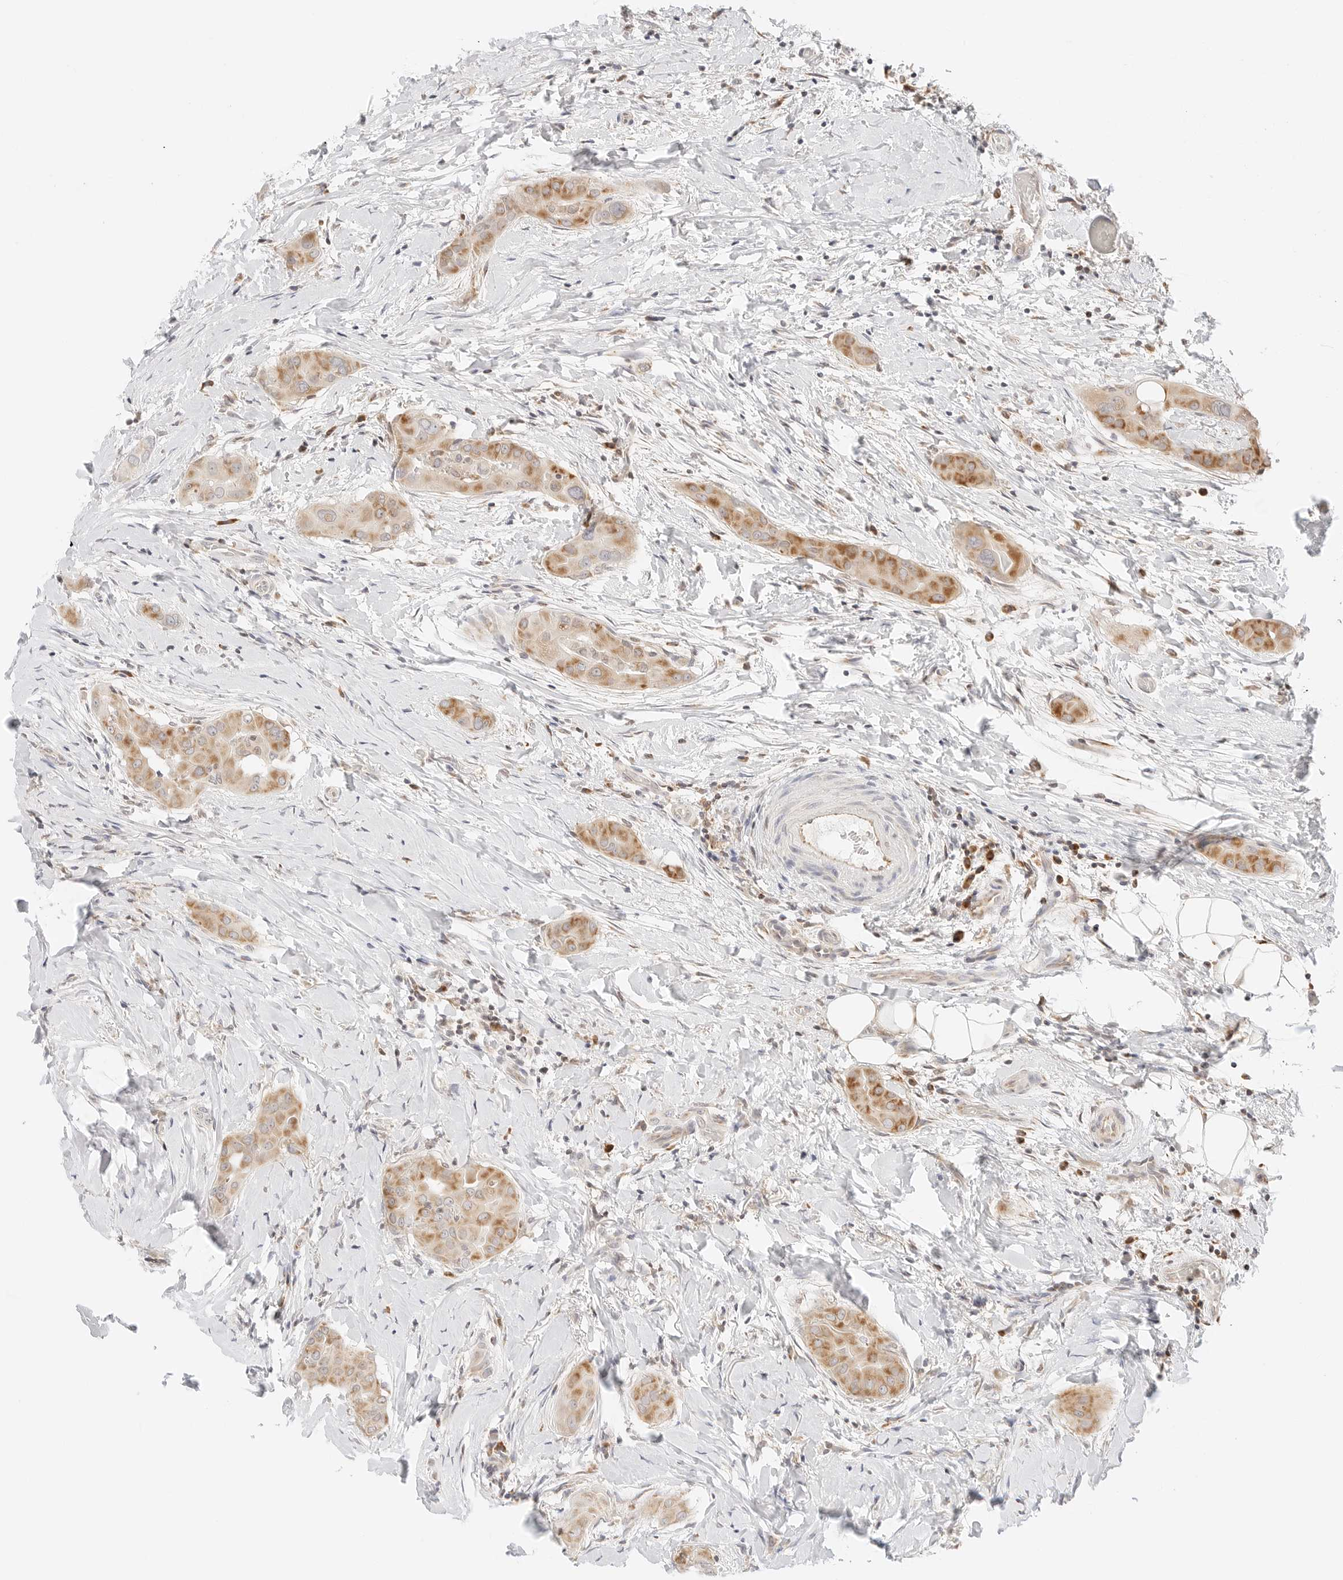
{"staining": {"intensity": "moderate", "quantity": ">75%", "location": "cytoplasmic/membranous"}, "tissue": "thyroid cancer", "cell_type": "Tumor cells", "image_type": "cancer", "snomed": [{"axis": "morphology", "description": "Papillary adenocarcinoma, NOS"}, {"axis": "topography", "description": "Thyroid gland"}], "caption": "Thyroid cancer tissue reveals moderate cytoplasmic/membranous staining in about >75% of tumor cells", "gene": "ERO1B", "patient": {"sex": "male", "age": 33}}